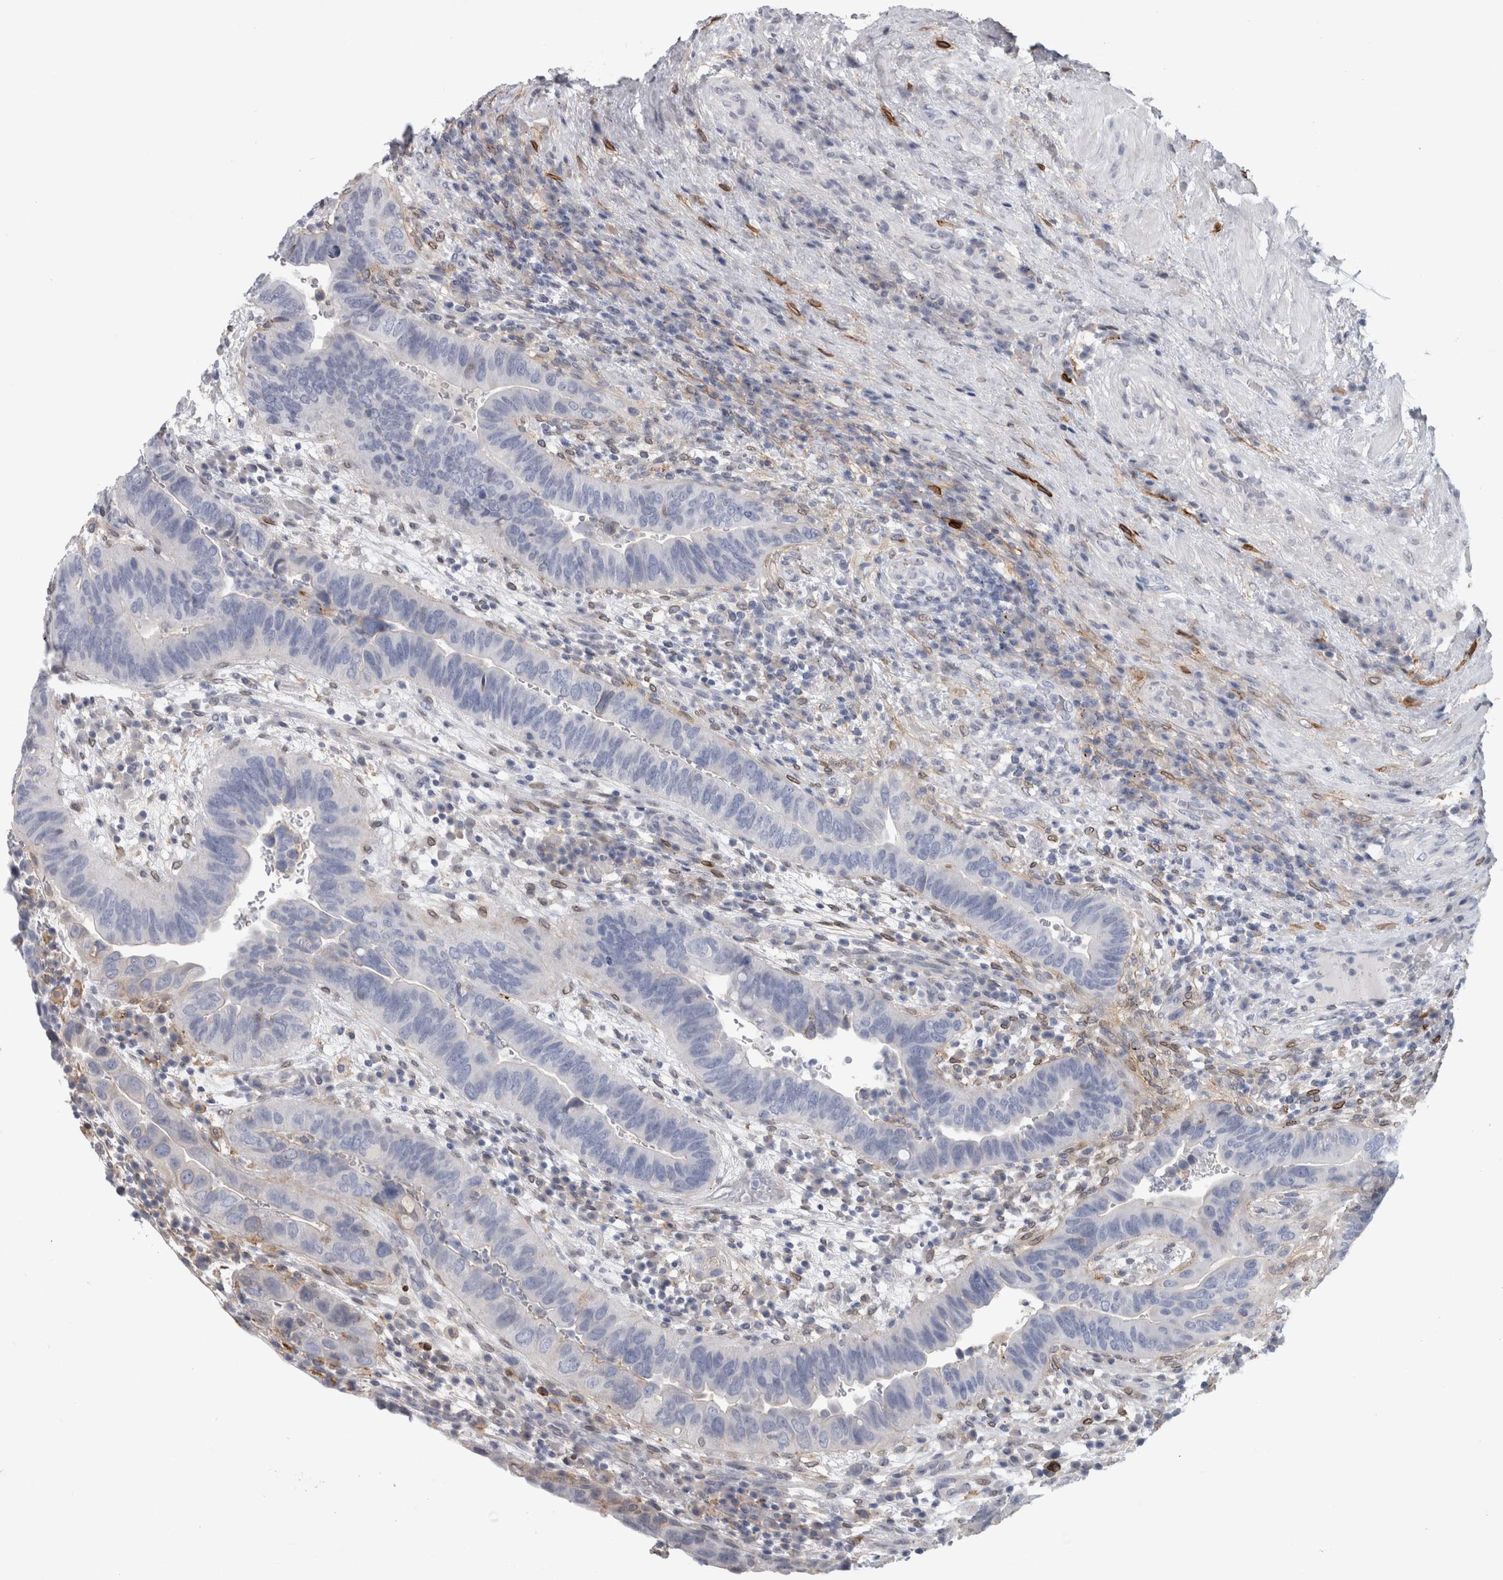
{"staining": {"intensity": "negative", "quantity": "none", "location": "none"}, "tissue": "urothelial cancer", "cell_type": "Tumor cells", "image_type": "cancer", "snomed": [{"axis": "morphology", "description": "Urothelial carcinoma, High grade"}, {"axis": "topography", "description": "Urinary bladder"}], "caption": "This photomicrograph is of high-grade urothelial carcinoma stained with IHC to label a protein in brown with the nuclei are counter-stained blue. There is no expression in tumor cells.", "gene": "DNAJC24", "patient": {"sex": "female", "age": 82}}